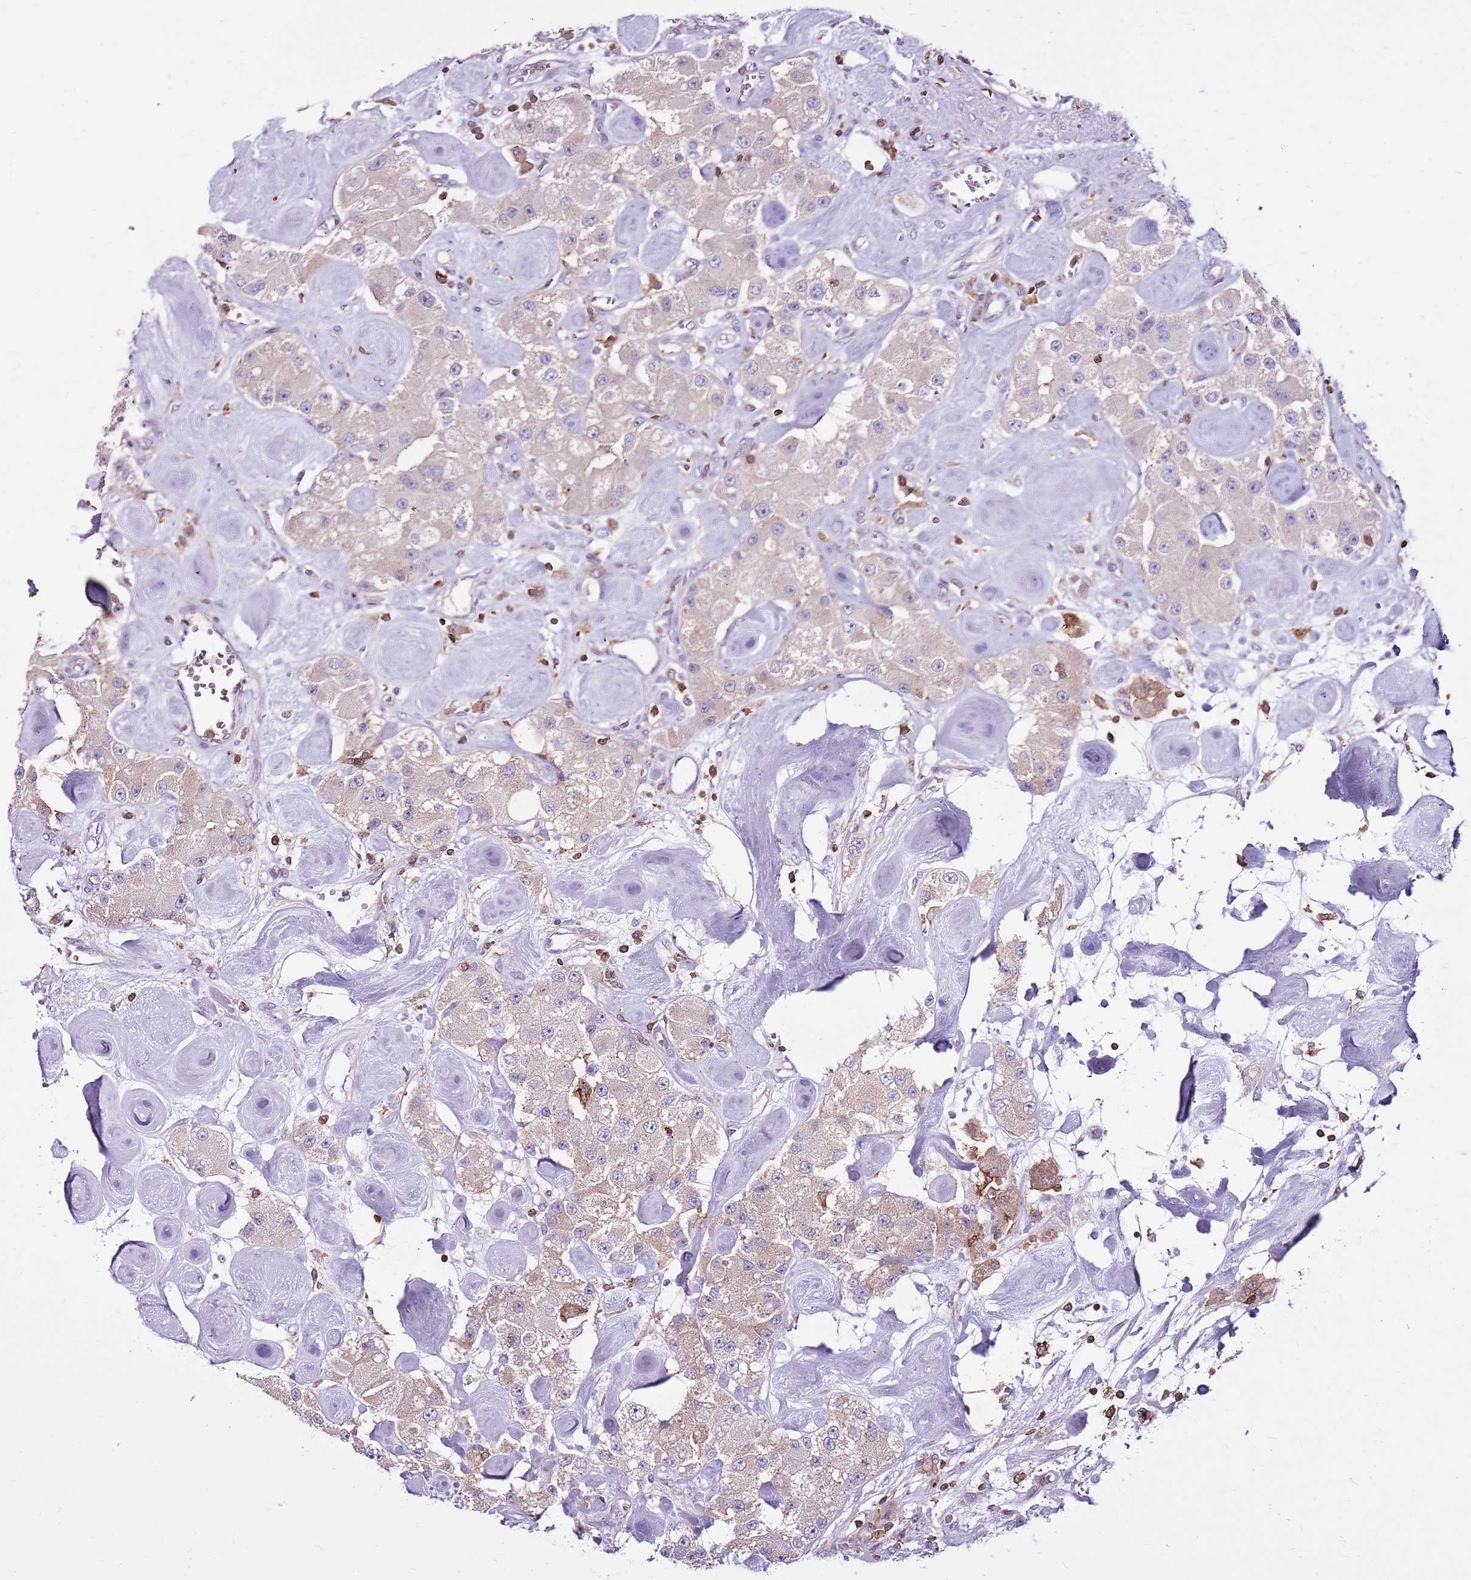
{"staining": {"intensity": "negative", "quantity": "none", "location": "none"}, "tissue": "carcinoid", "cell_type": "Tumor cells", "image_type": "cancer", "snomed": [{"axis": "morphology", "description": "Carcinoid, malignant, NOS"}, {"axis": "topography", "description": "Pancreas"}], "caption": "Immunohistochemical staining of carcinoid (malignant) exhibits no significant staining in tumor cells.", "gene": "ZSWIM1", "patient": {"sex": "male", "age": 41}}